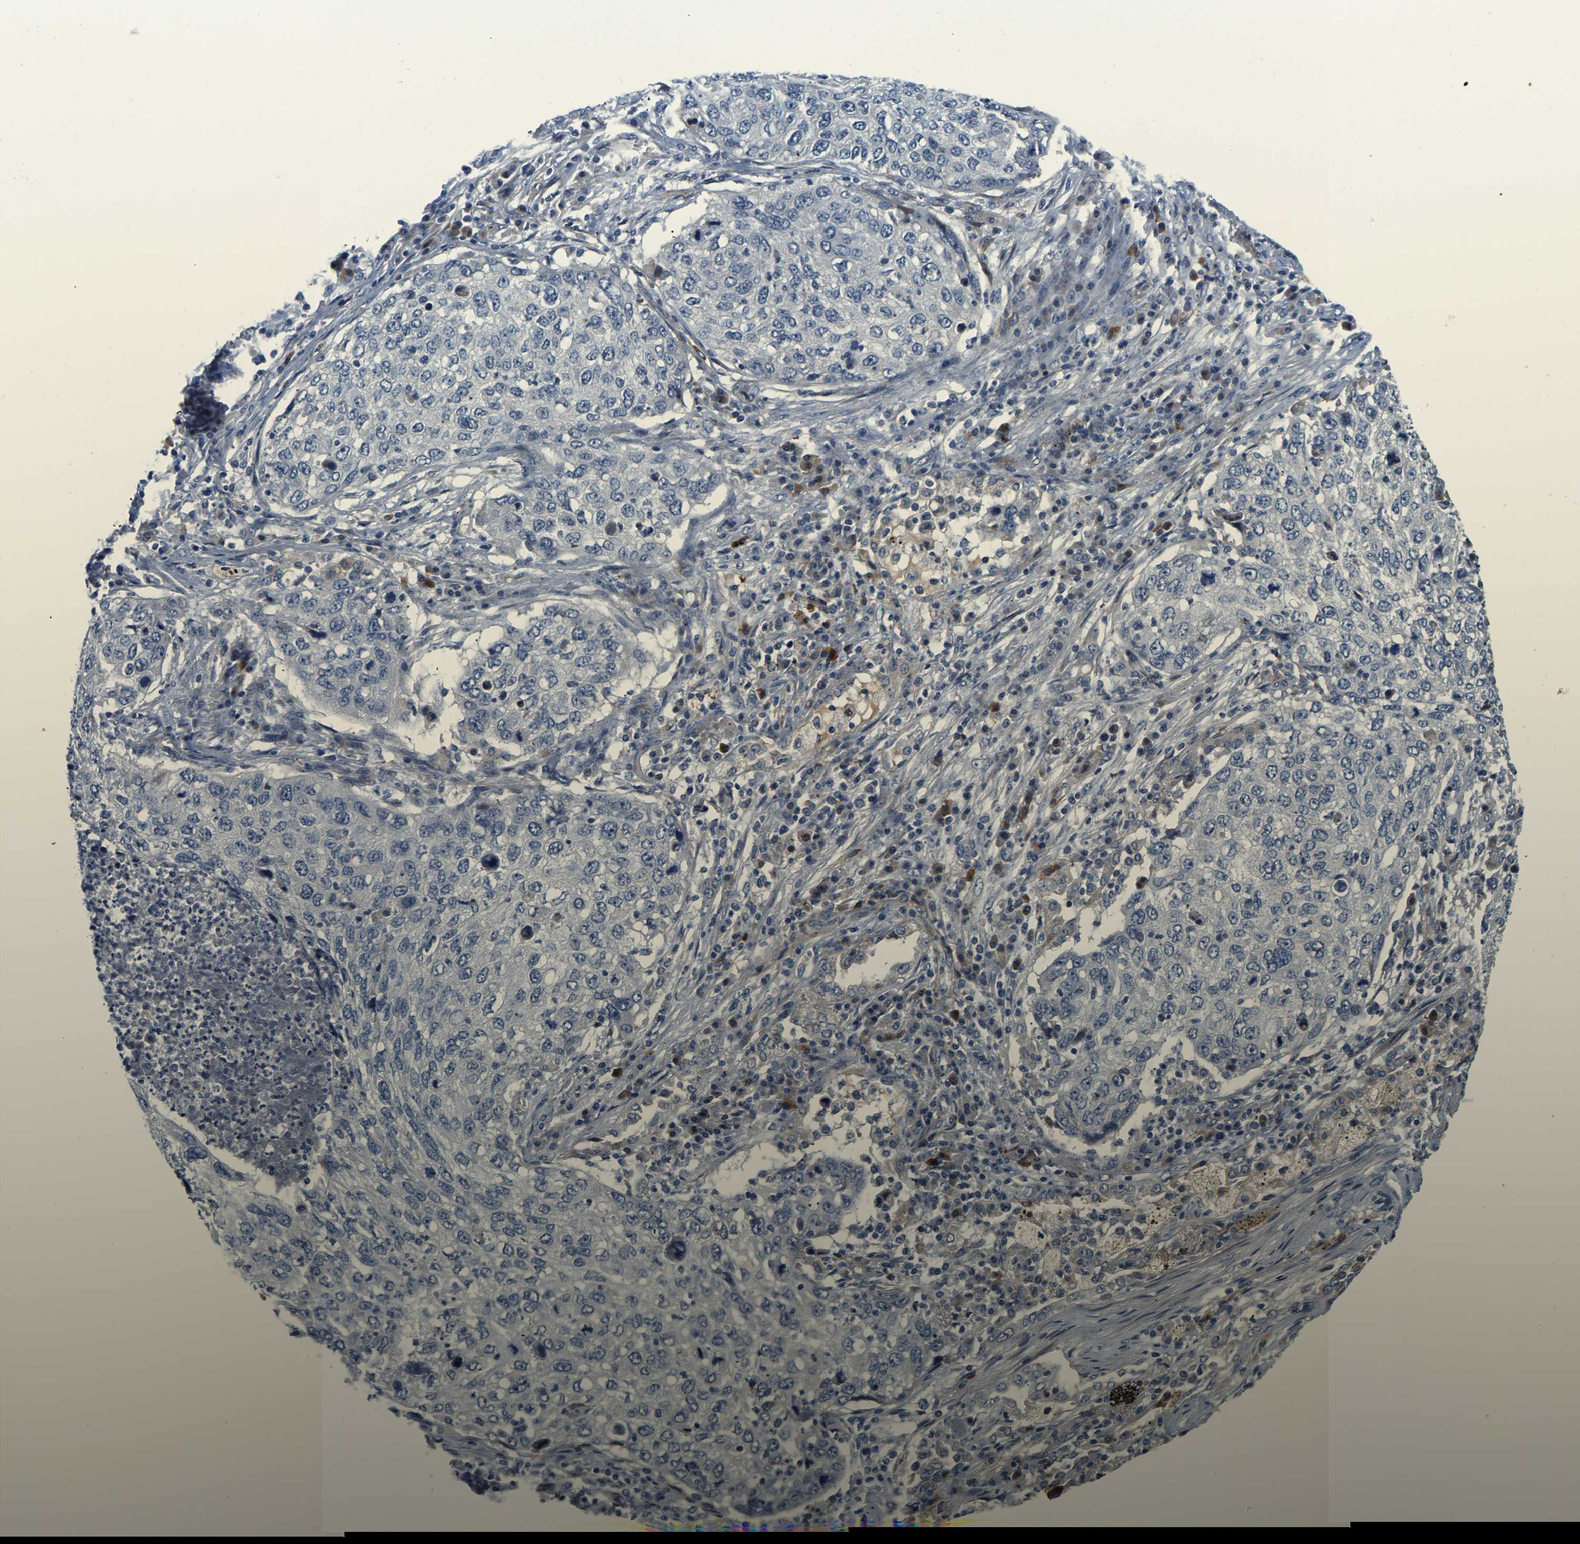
{"staining": {"intensity": "negative", "quantity": "none", "location": "none"}, "tissue": "lung cancer", "cell_type": "Tumor cells", "image_type": "cancer", "snomed": [{"axis": "morphology", "description": "Squamous cell carcinoma, NOS"}, {"axis": "topography", "description": "Lung"}], "caption": "High magnification brightfield microscopy of squamous cell carcinoma (lung) stained with DAB (brown) and counterstained with hematoxylin (blue): tumor cells show no significant expression. (DAB immunohistochemistry visualized using brightfield microscopy, high magnification).", "gene": "LIAS", "patient": {"sex": "female", "age": 63}}